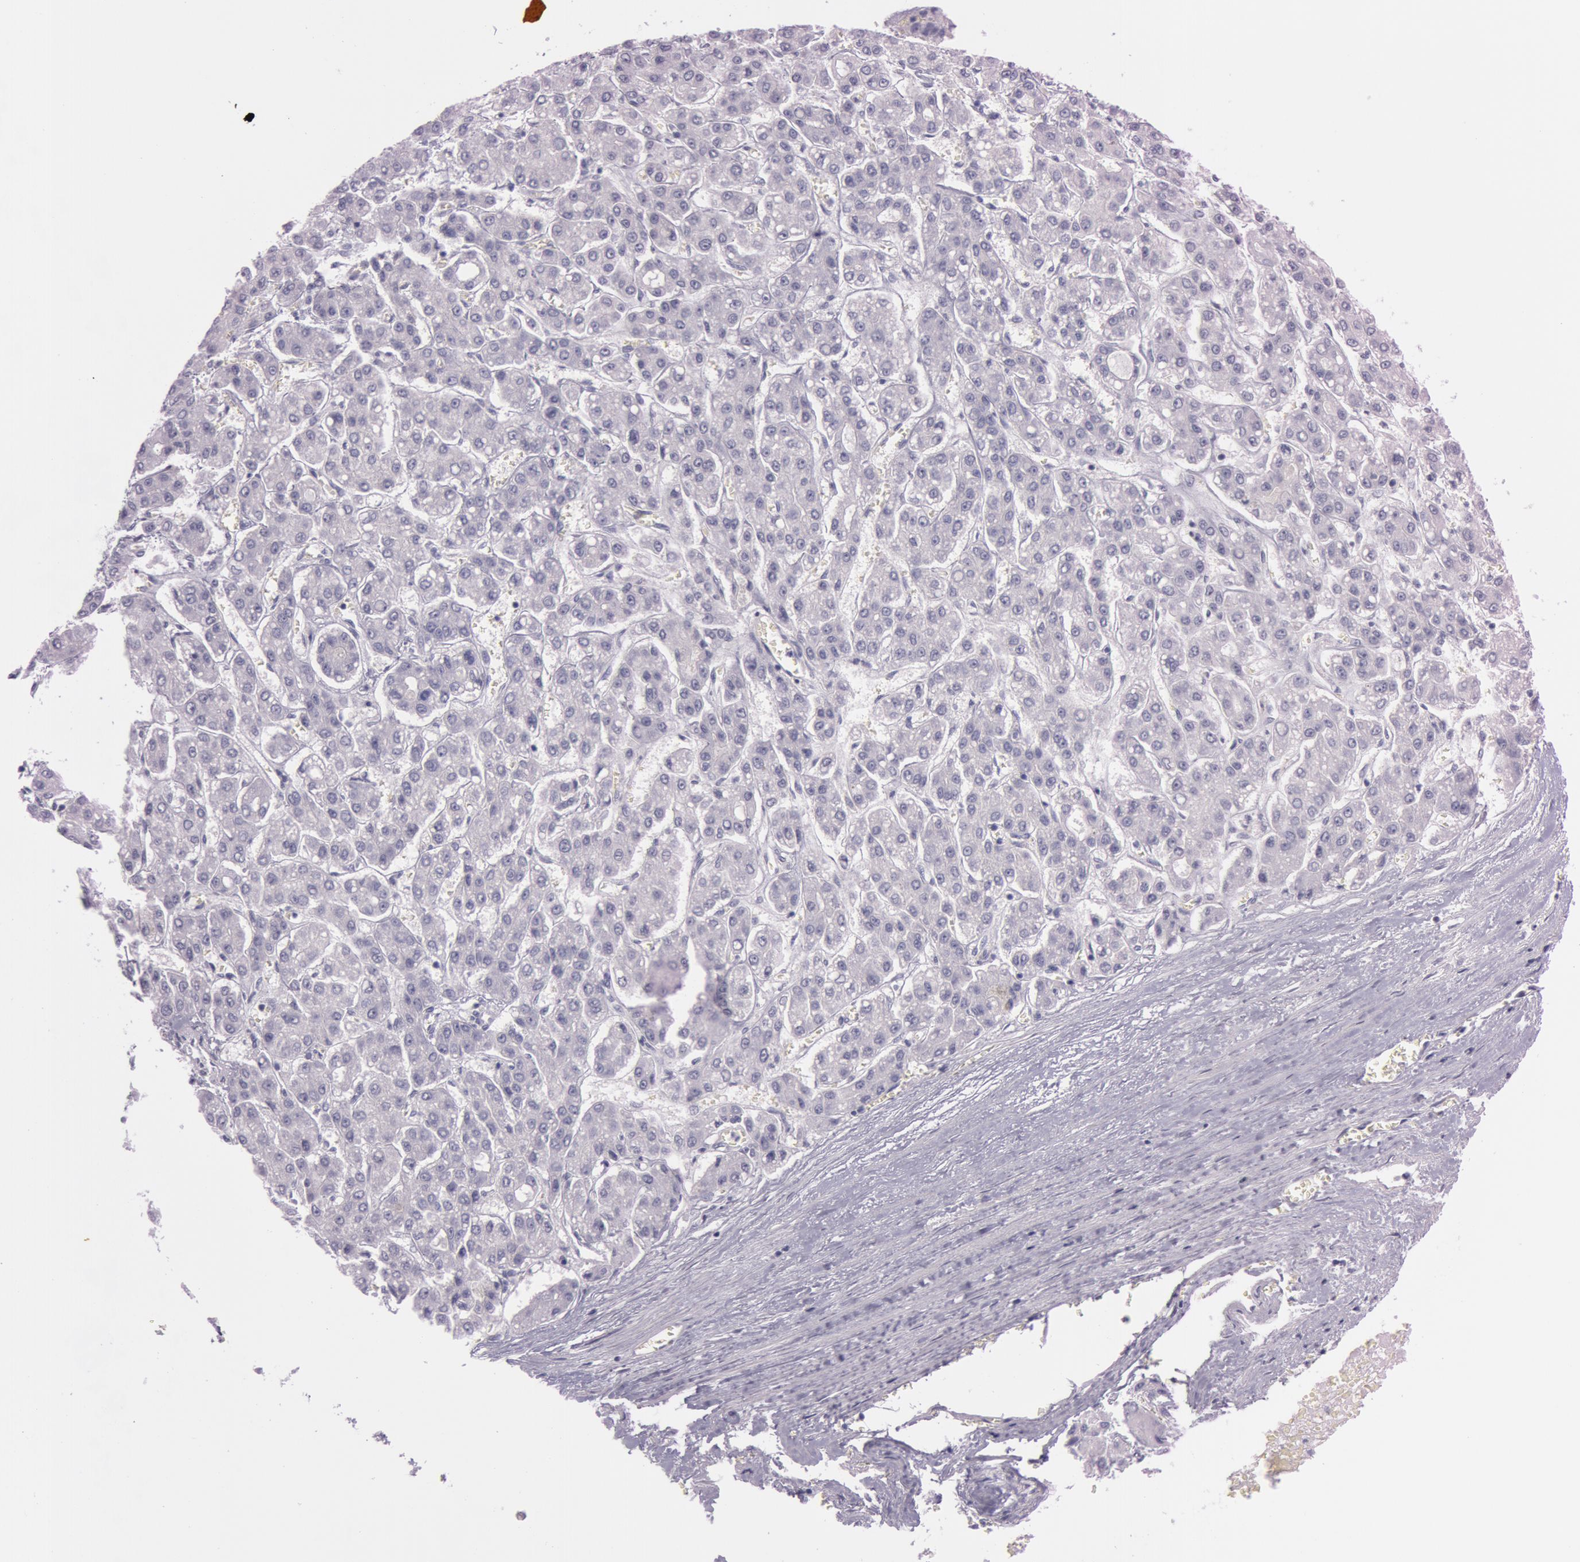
{"staining": {"intensity": "negative", "quantity": "none", "location": "none"}, "tissue": "liver cancer", "cell_type": "Tumor cells", "image_type": "cancer", "snomed": [{"axis": "morphology", "description": "Carcinoma, Hepatocellular, NOS"}, {"axis": "topography", "description": "Liver"}], "caption": "High magnification brightfield microscopy of liver cancer (hepatocellular carcinoma) stained with DAB (brown) and counterstained with hematoxylin (blue): tumor cells show no significant expression.", "gene": "S100A7", "patient": {"sex": "male", "age": 69}}